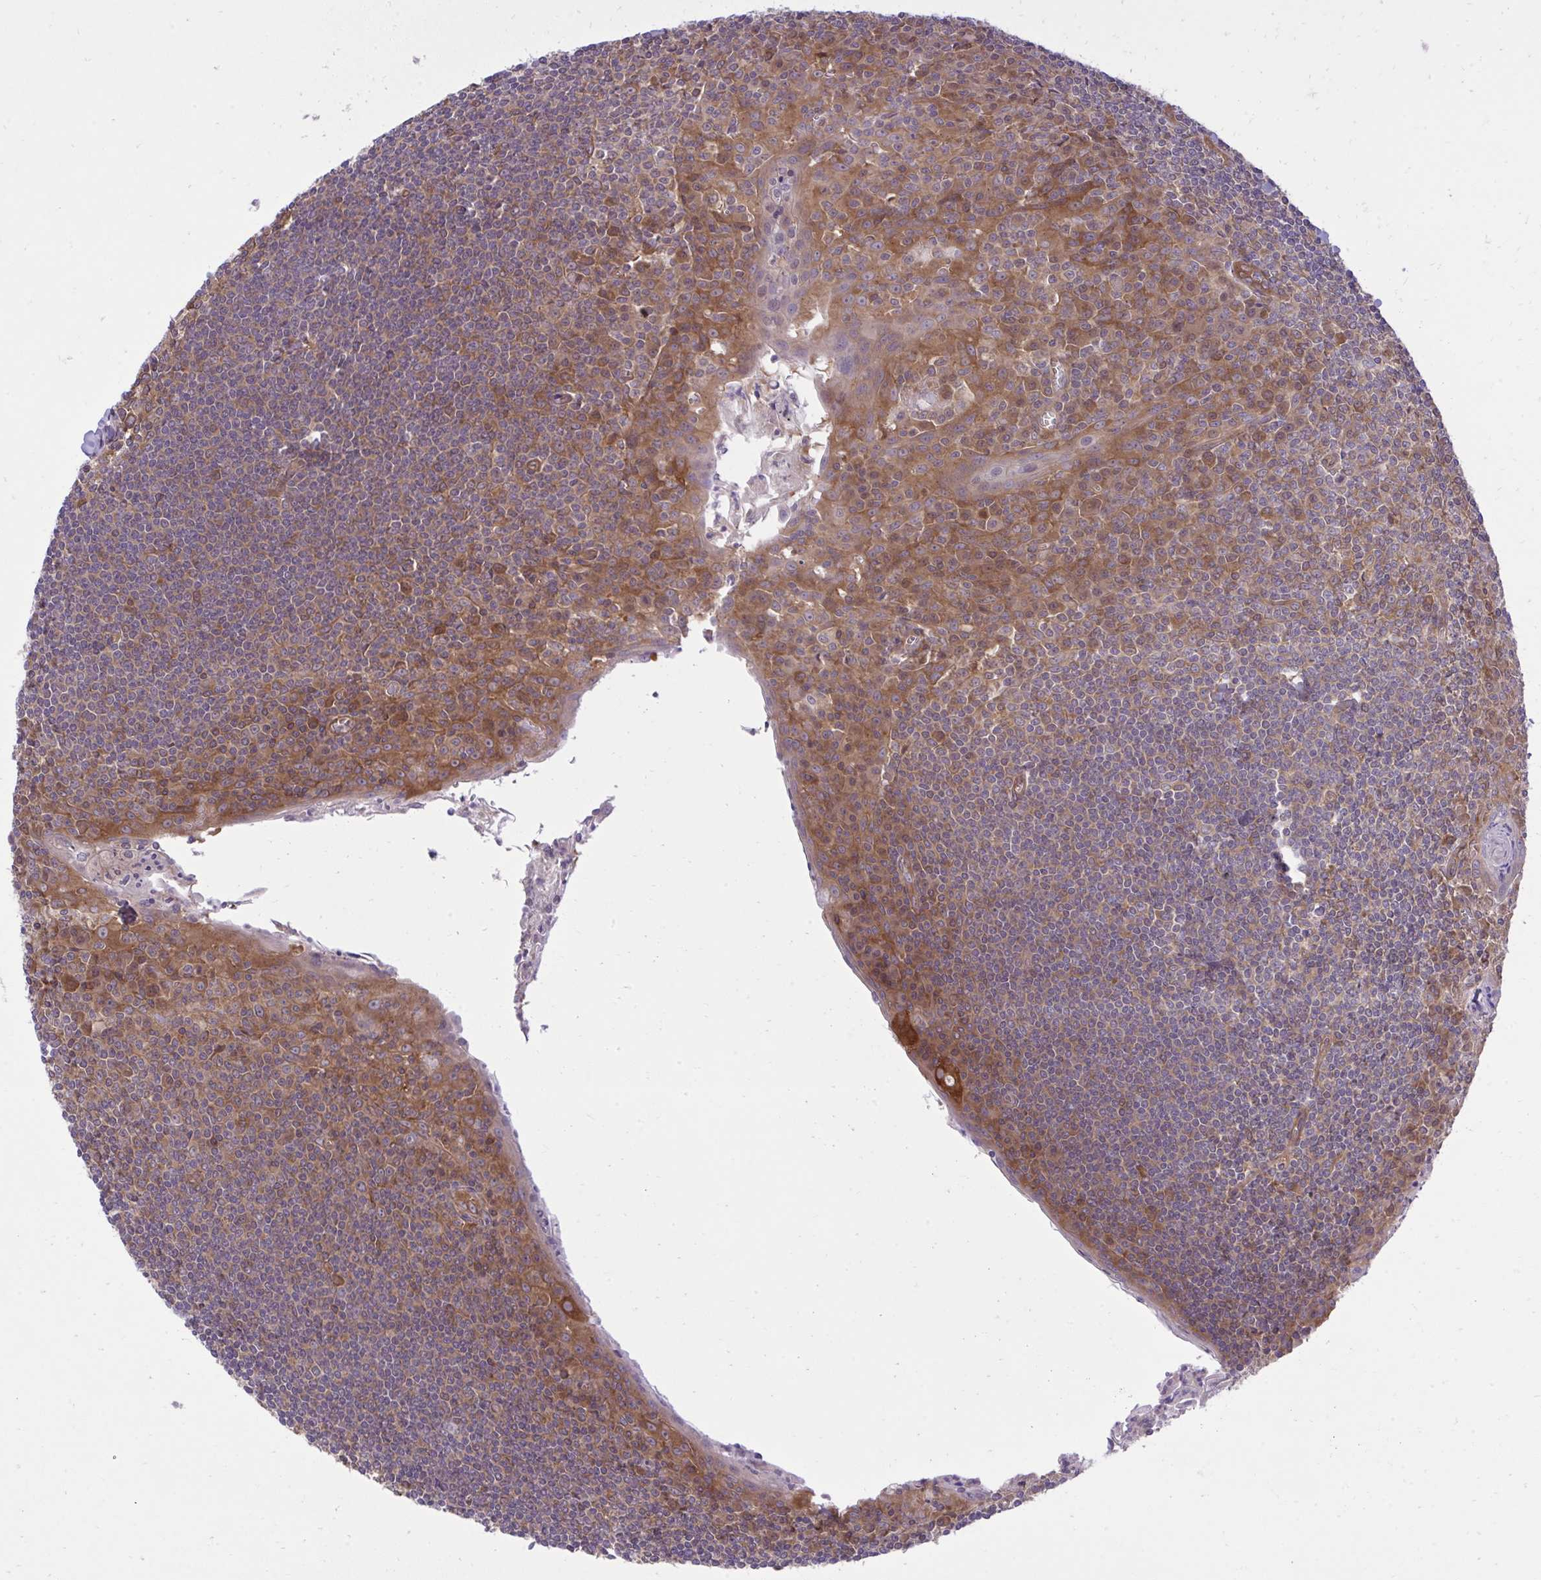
{"staining": {"intensity": "moderate", "quantity": ">75%", "location": "cytoplasmic/membranous"}, "tissue": "tonsil", "cell_type": "Germinal center cells", "image_type": "normal", "snomed": [{"axis": "morphology", "description": "Normal tissue, NOS"}, {"axis": "topography", "description": "Tonsil"}], "caption": "Unremarkable tonsil was stained to show a protein in brown. There is medium levels of moderate cytoplasmic/membranous staining in about >75% of germinal center cells.", "gene": "PPP5C", "patient": {"sex": "male", "age": 27}}